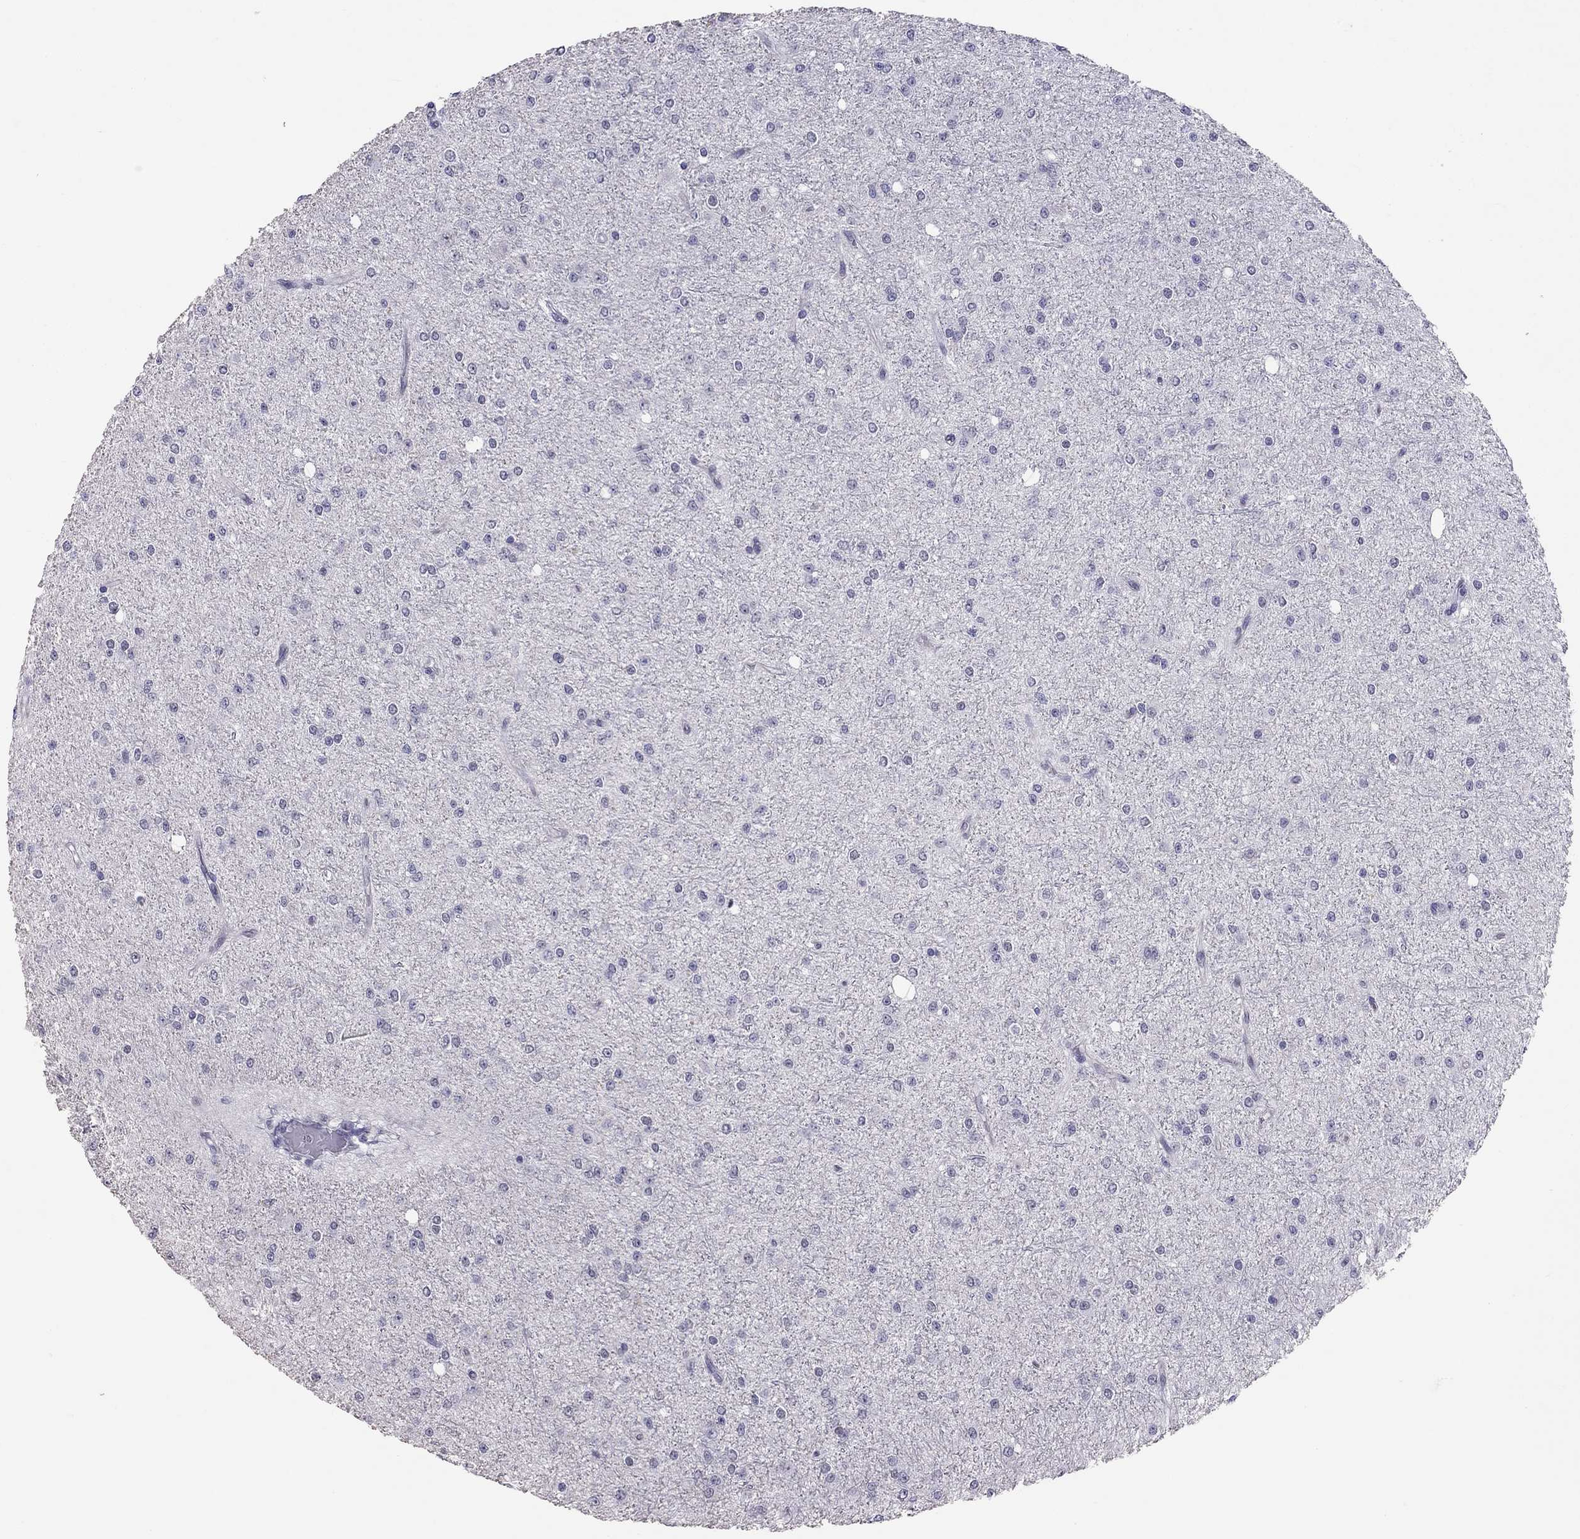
{"staining": {"intensity": "negative", "quantity": "none", "location": "none"}, "tissue": "glioma", "cell_type": "Tumor cells", "image_type": "cancer", "snomed": [{"axis": "morphology", "description": "Glioma, malignant, Low grade"}, {"axis": "topography", "description": "Brain"}], "caption": "The IHC histopathology image has no significant expression in tumor cells of low-grade glioma (malignant) tissue.", "gene": "JHY", "patient": {"sex": "male", "age": 27}}